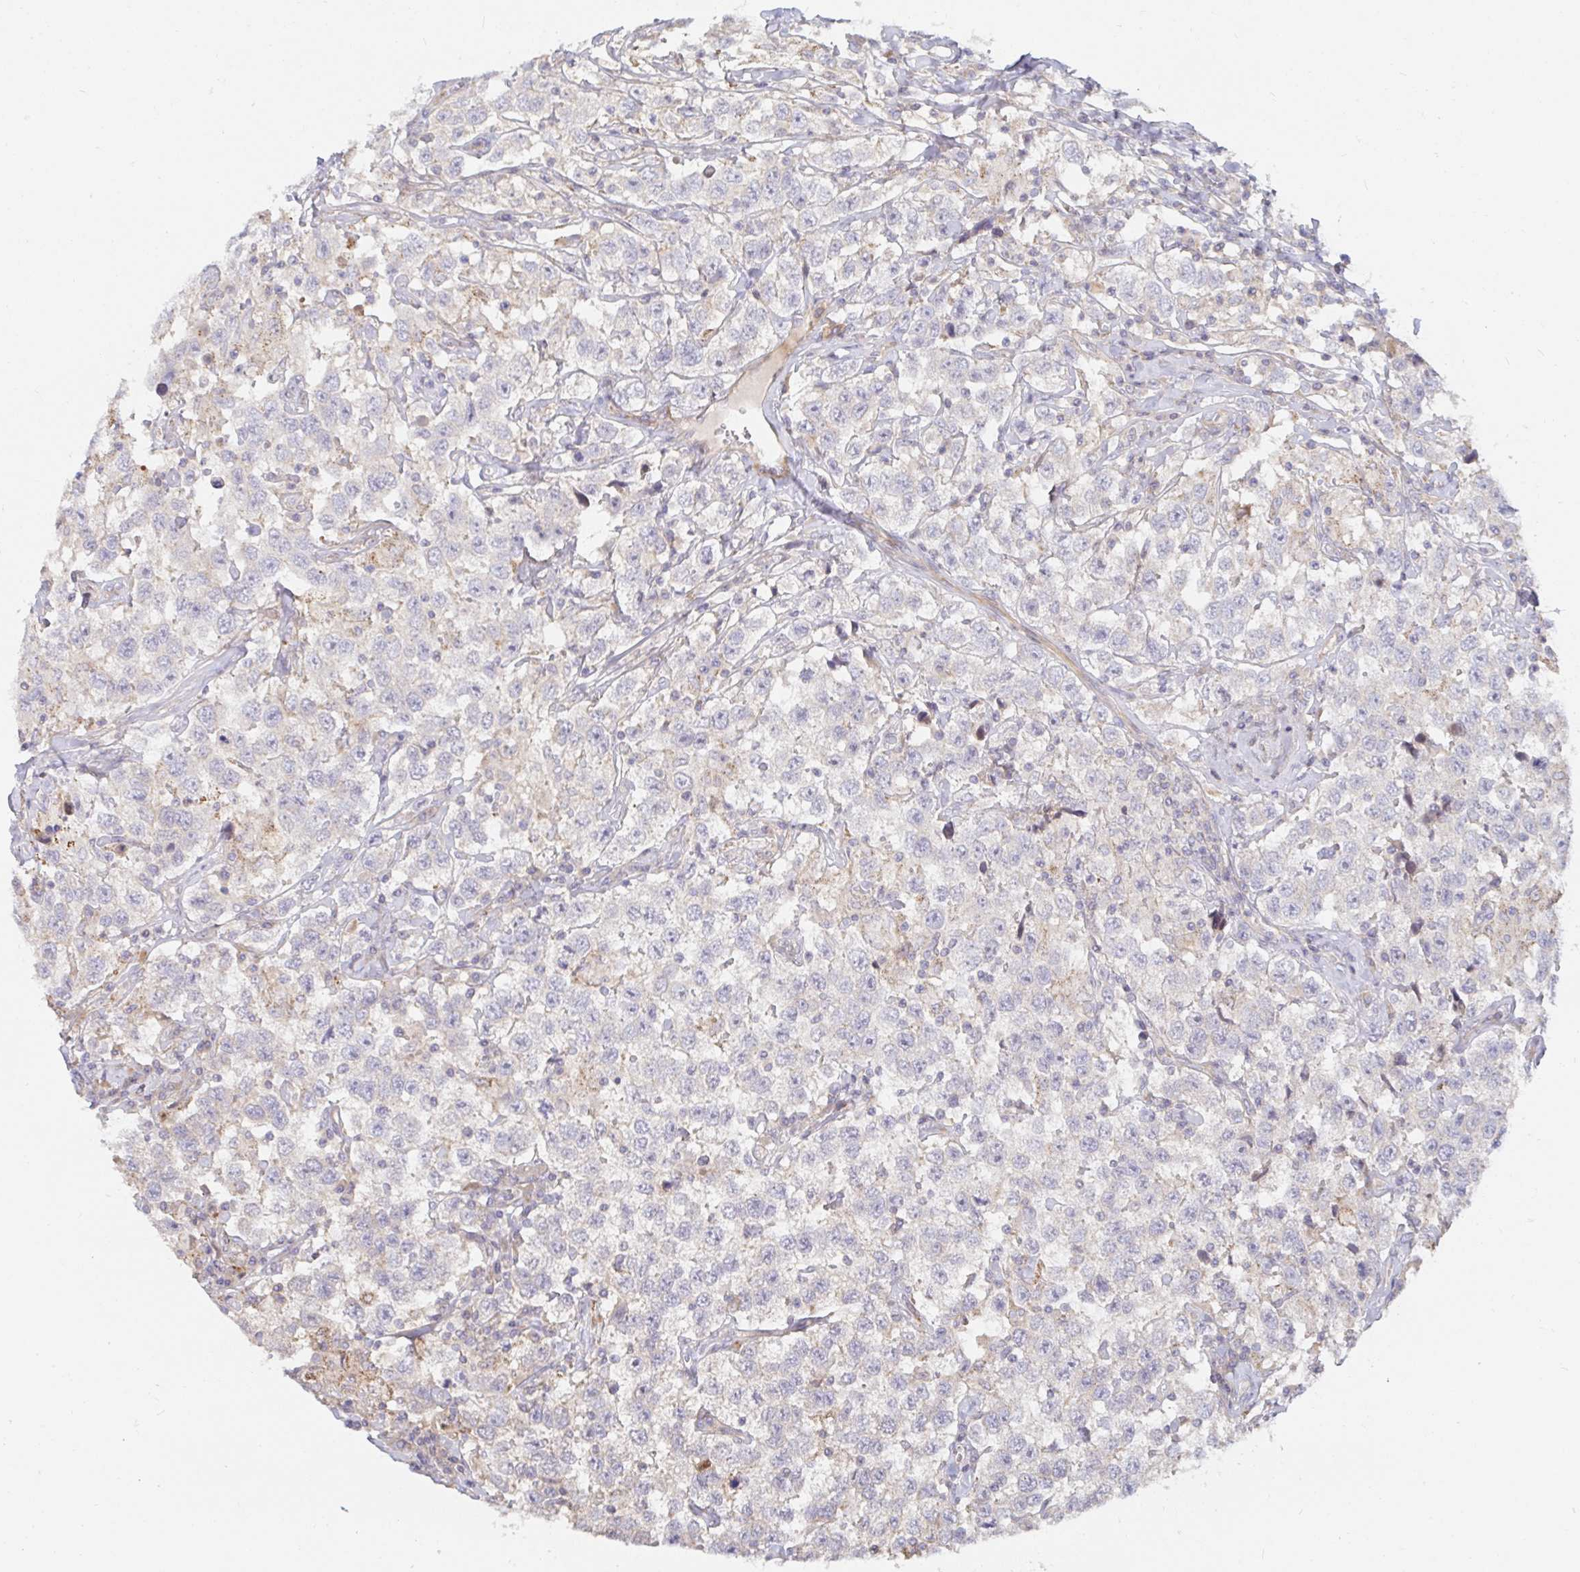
{"staining": {"intensity": "negative", "quantity": "none", "location": "none"}, "tissue": "testis cancer", "cell_type": "Tumor cells", "image_type": "cancer", "snomed": [{"axis": "morphology", "description": "Seminoma, NOS"}, {"axis": "topography", "description": "Testis"}], "caption": "Immunohistochemistry (IHC) micrograph of neoplastic tissue: testis cancer stained with DAB (3,3'-diaminobenzidine) reveals no significant protein staining in tumor cells. Brightfield microscopy of IHC stained with DAB (3,3'-diaminobenzidine) (brown) and hematoxylin (blue), captured at high magnification.", "gene": "SSH2", "patient": {"sex": "male", "age": 41}}